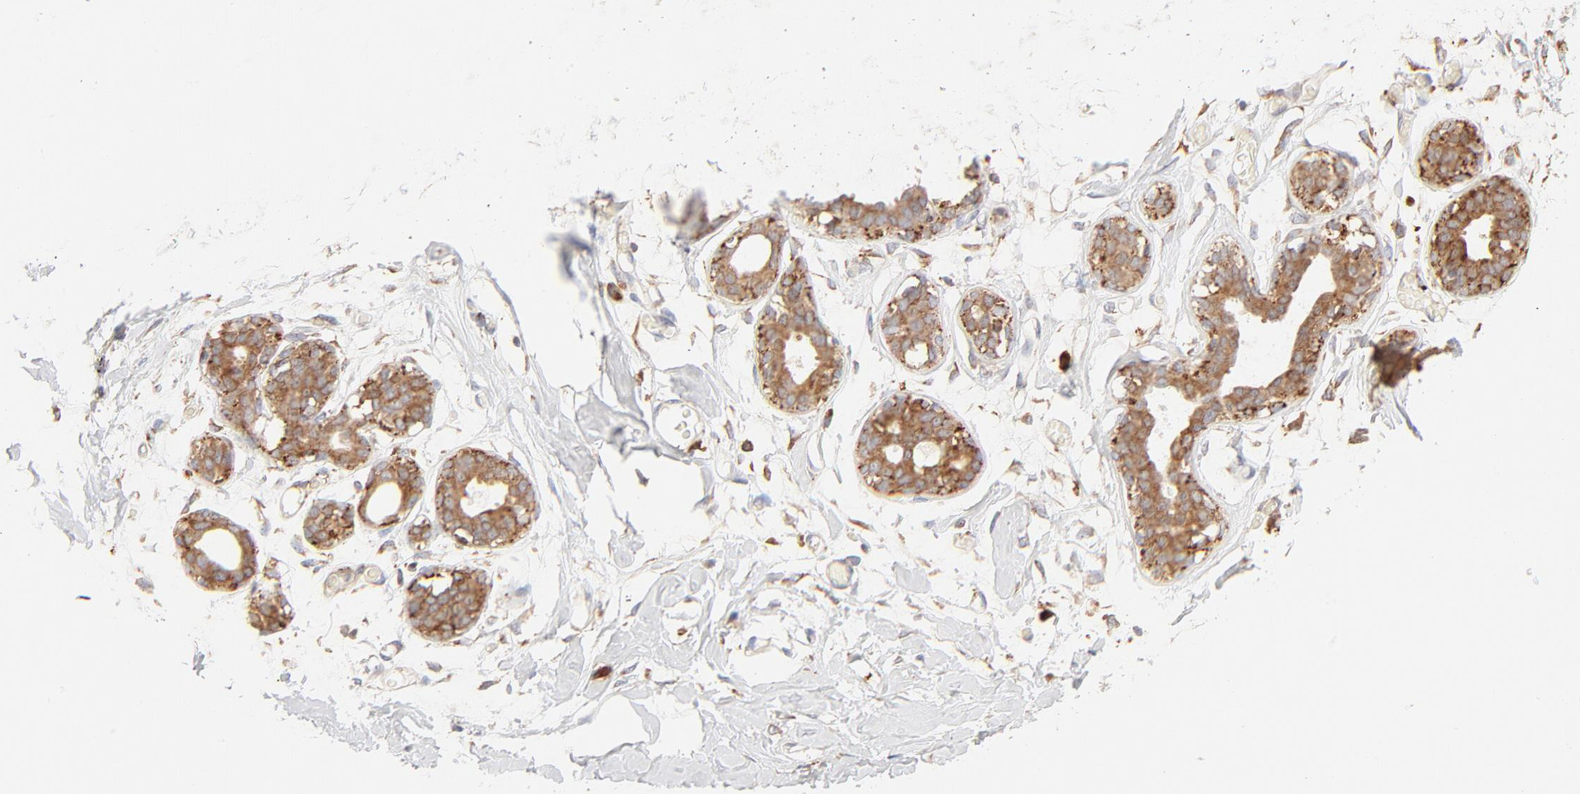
{"staining": {"intensity": "negative", "quantity": "none", "location": "none"}, "tissue": "breast", "cell_type": "Adipocytes", "image_type": "normal", "snomed": [{"axis": "morphology", "description": "Normal tissue, NOS"}, {"axis": "topography", "description": "Breast"}, {"axis": "topography", "description": "Adipose tissue"}], "caption": "Immunohistochemistry (IHC) micrograph of benign breast: breast stained with DAB (3,3'-diaminobenzidine) reveals no significant protein staining in adipocytes.", "gene": "PARP12", "patient": {"sex": "female", "age": 25}}